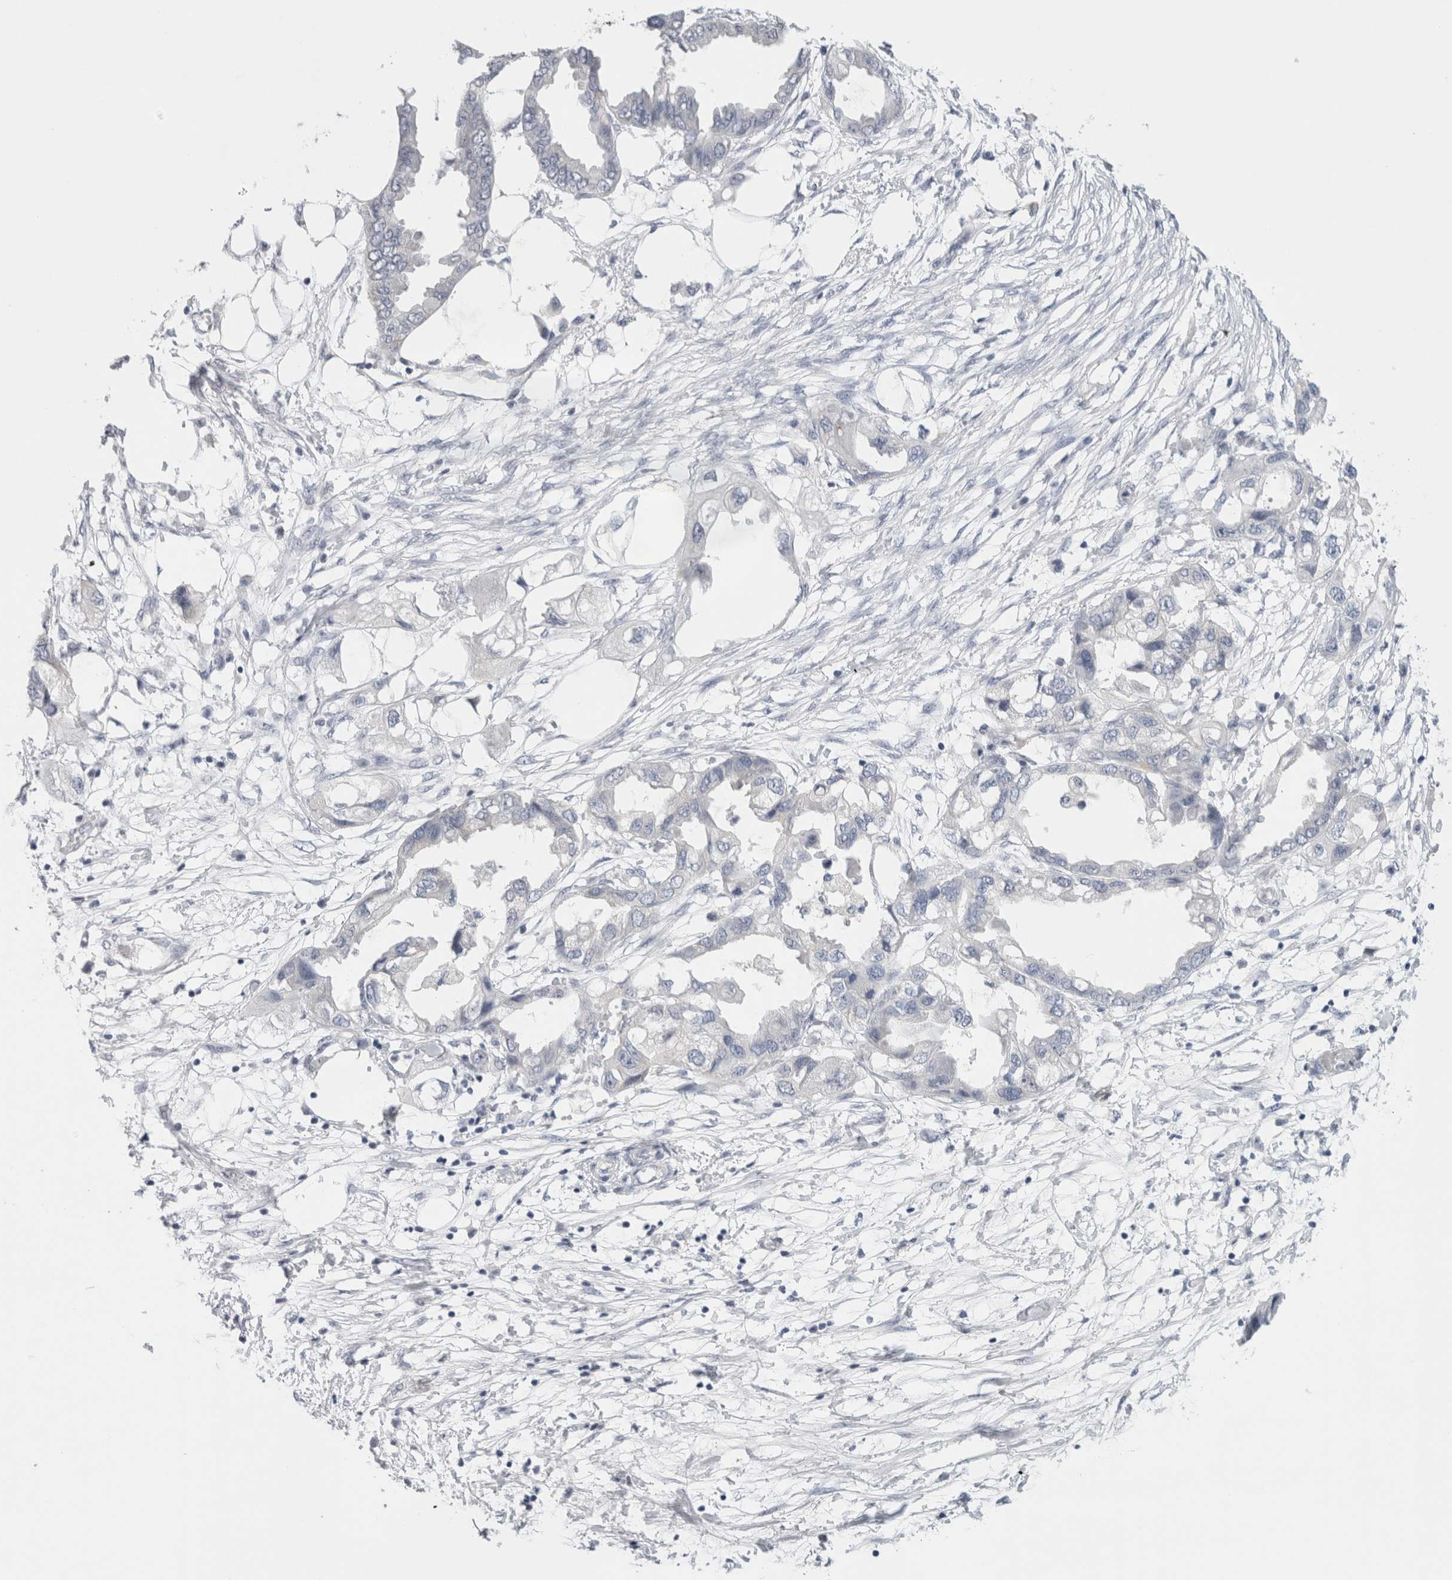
{"staining": {"intensity": "negative", "quantity": "none", "location": "none"}, "tissue": "endometrial cancer", "cell_type": "Tumor cells", "image_type": "cancer", "snomed": [{"axis": "morphology", "description": "Adenocarcinoma, NOS"}, {"axis": "morphology", "description": "Adenocarcinoma, metastatic, NOS"}, {"axis": "topography", "description": "Adipose tissue"}, {"axis": "topography", "description": "Endometrium"}], "caption": "Endometrial cancer was stained to show a protein in brown. There is no significant positivity in tumor cells.", "gene": "TONSL", "patient": {"sex": "female", "age": 67}}